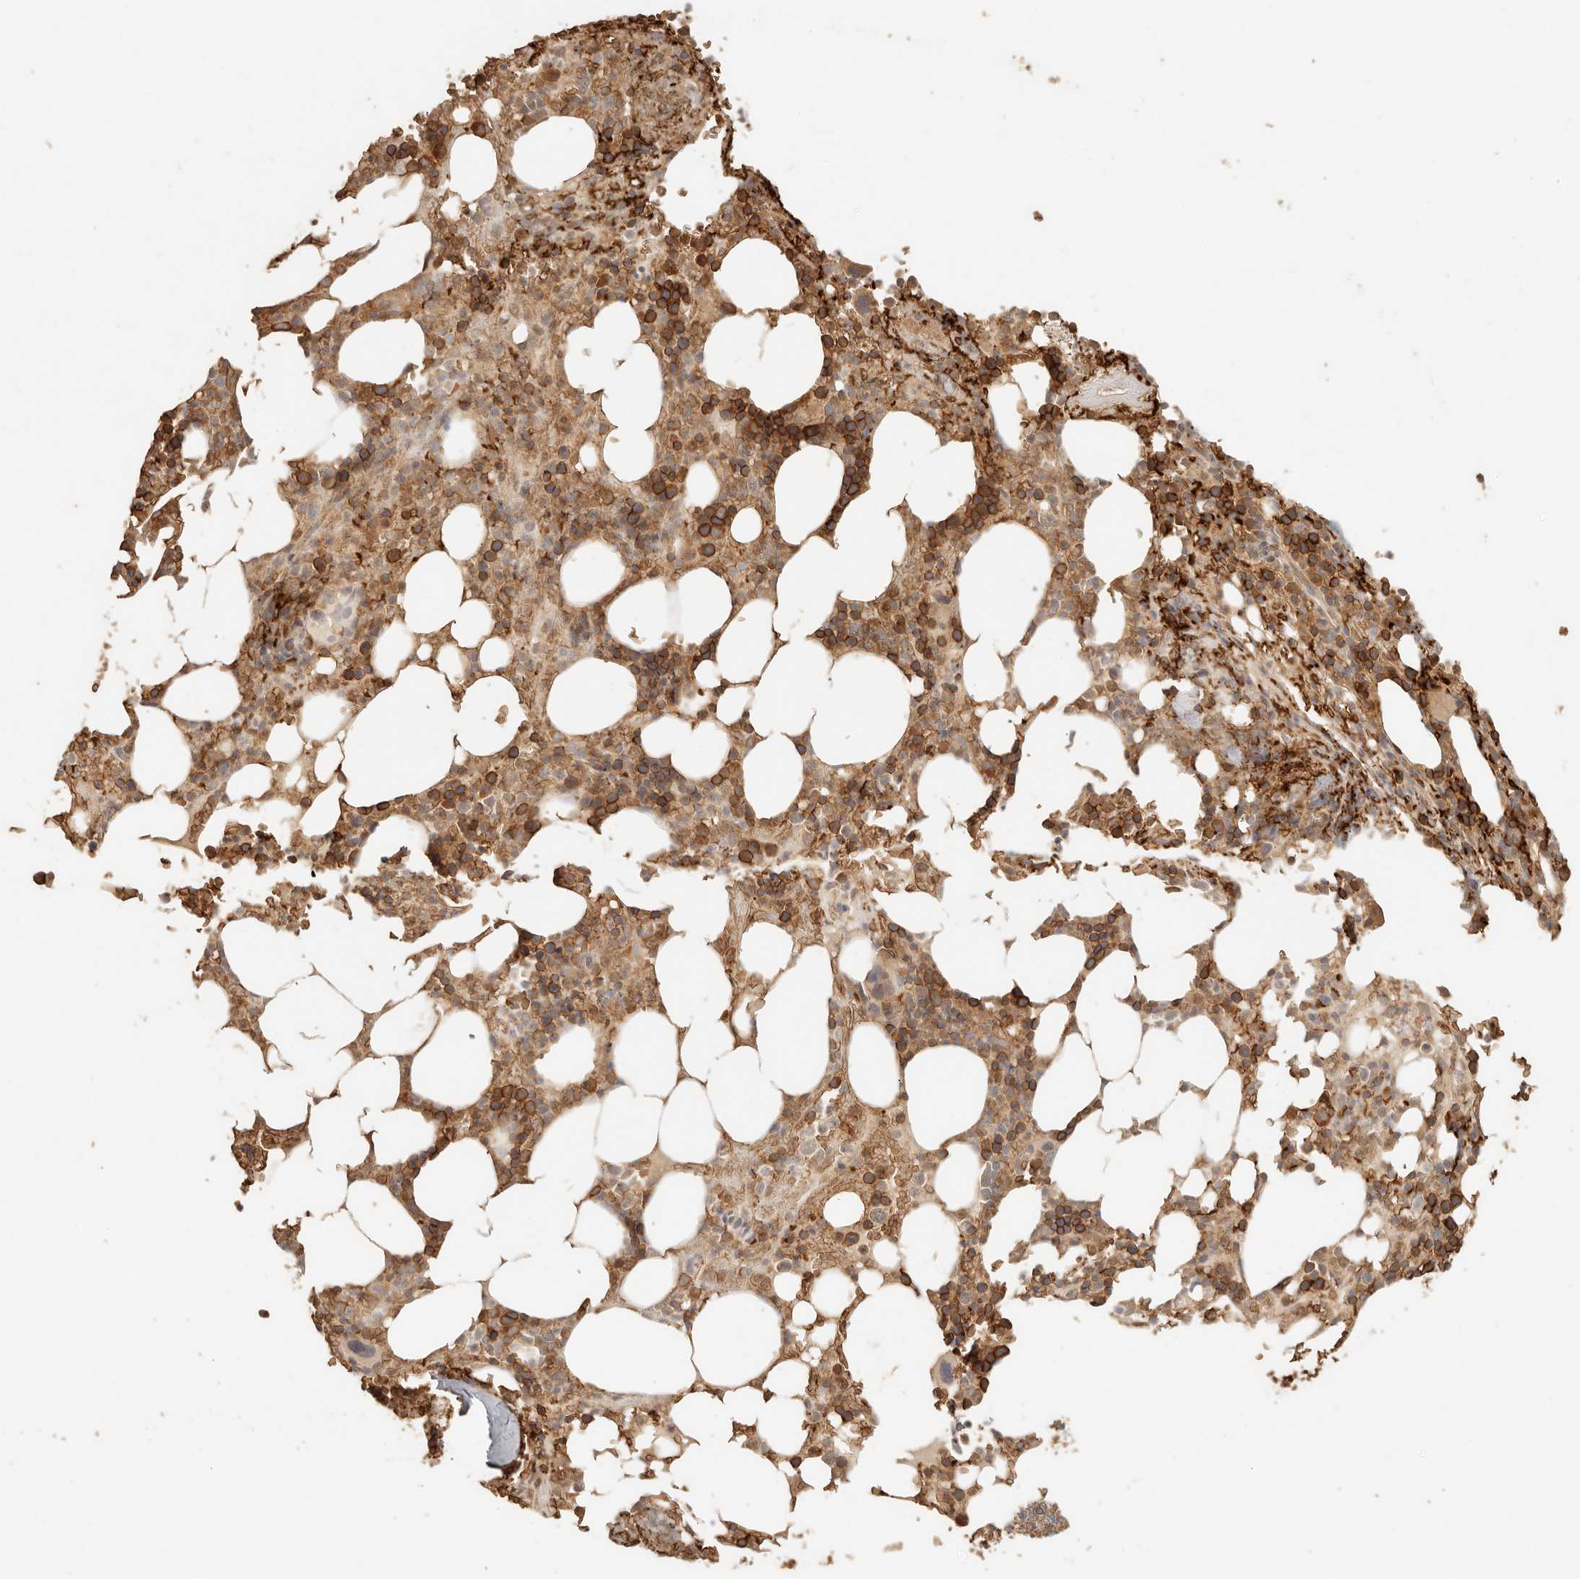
{"staining": {"intensity": "strong", "quantity": "25%-75%", "location": "cytoplasmic/membranous"}, "tissue": "bone marrow", "cell_type": "Hematopoietic cells", "image_type": "normal", "snomed": [{"axis": "morphology", "description": "Normal tissue, NOS"}, {"axis": "topography", "description": "Bone marrow"}], "caption": "Approximately 25%-75% of hematopoietic cells in benign bone marrow exhibit strong cytoplasmic/membranous protein expression as visualized by brown immunohistochemical staining.", "gene": "INTS11", "patient": {"sex": "male", "age": 58}}